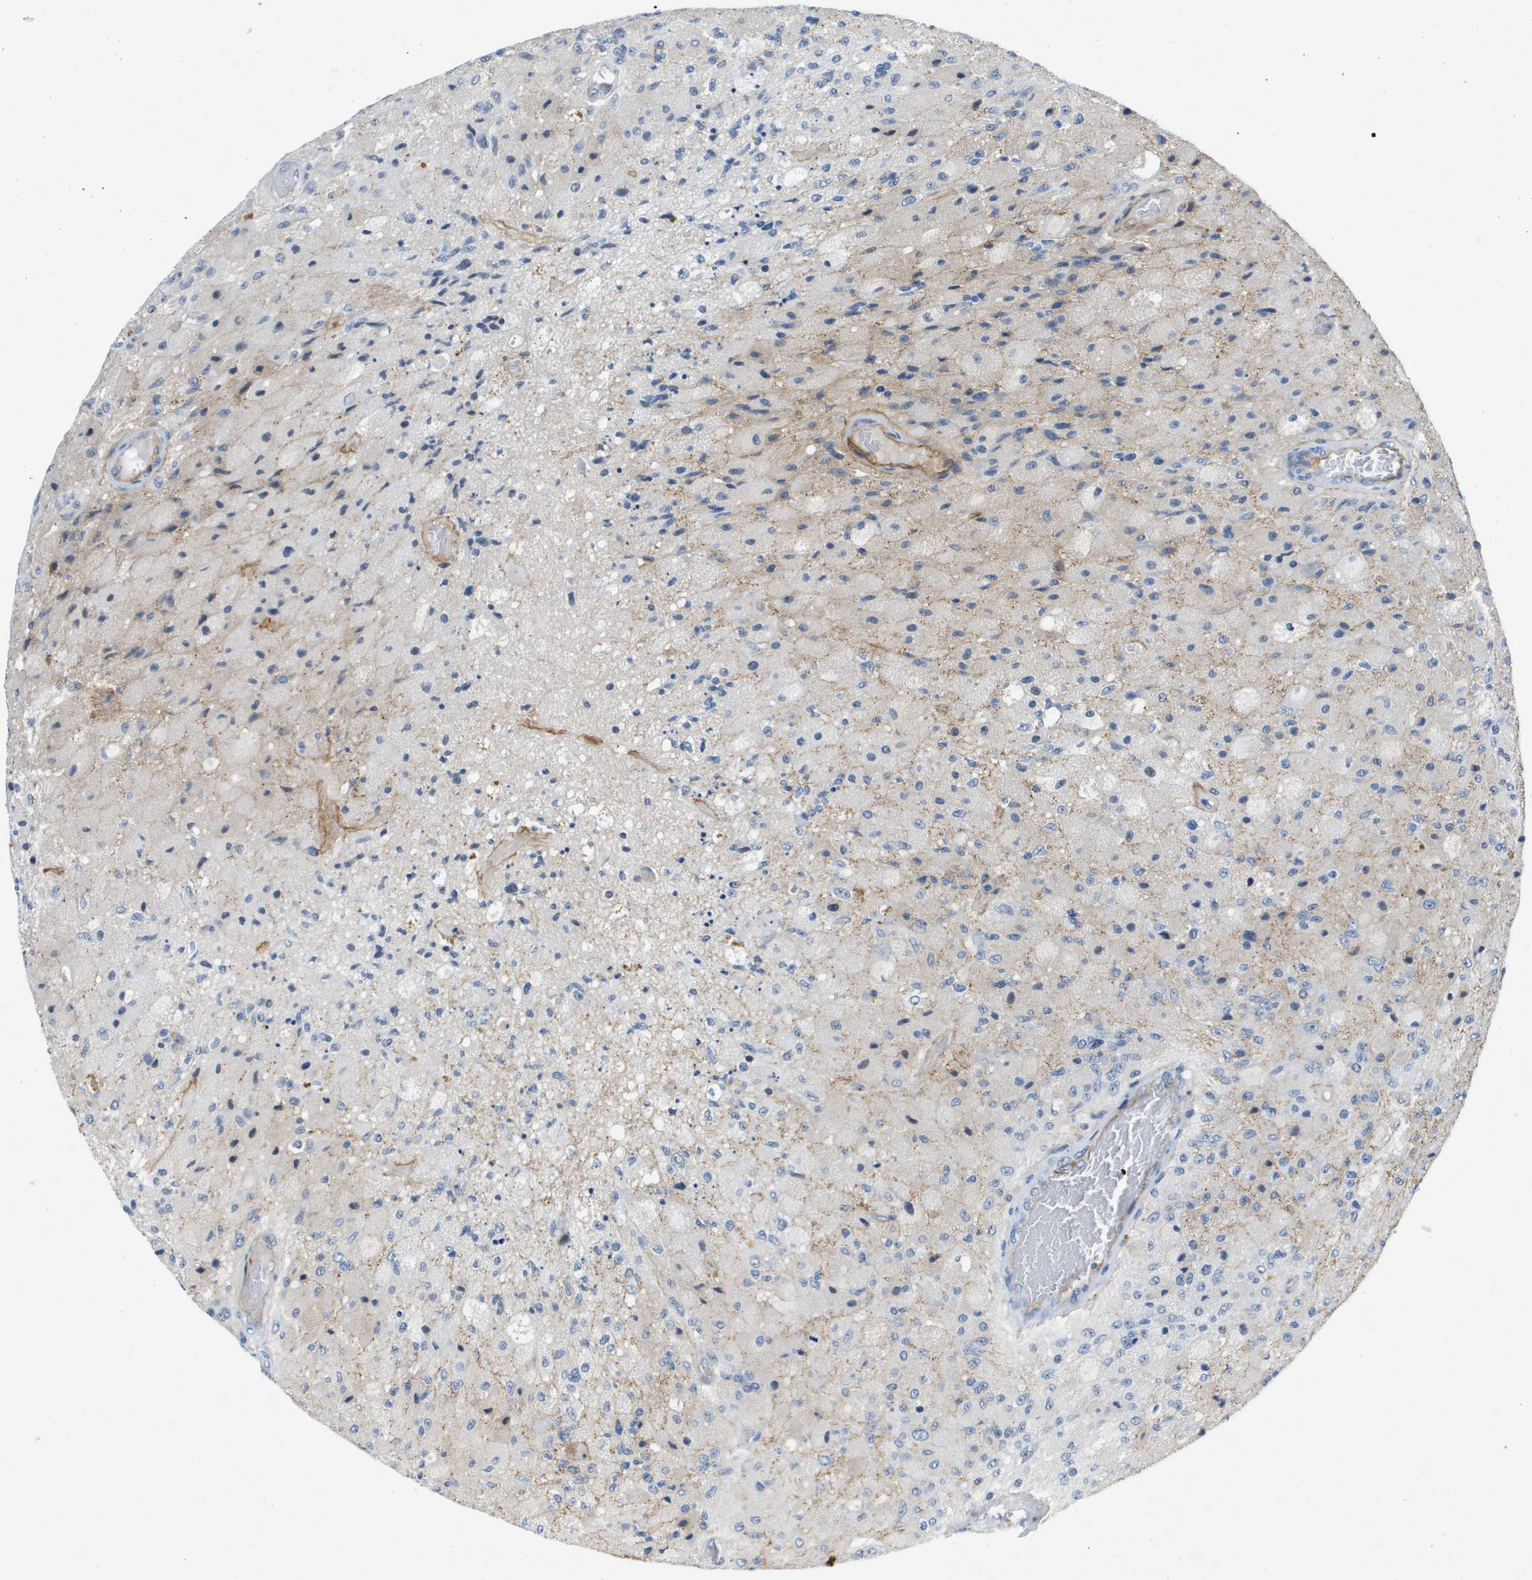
{"staining": {"intensity": "negative", "quantity": "none", "location": "none"}, "tissue": "glioma", "cell_type": "Tumor cells", "image_type": "cancer", "snomed": [{"axis": "morphology", "description": "Normal tissue, NOS"}, {"axis": "morphology", "description": "Glioma, malignant, High grade"}, {"axis": "topography", "description": "Cerebral cortex"}], "caption": "Micrograph shows no significant protein positivity in tumor cells of glioma.", "gene": "ITGA6", "patient": {"sex": "male", "age": 77}}